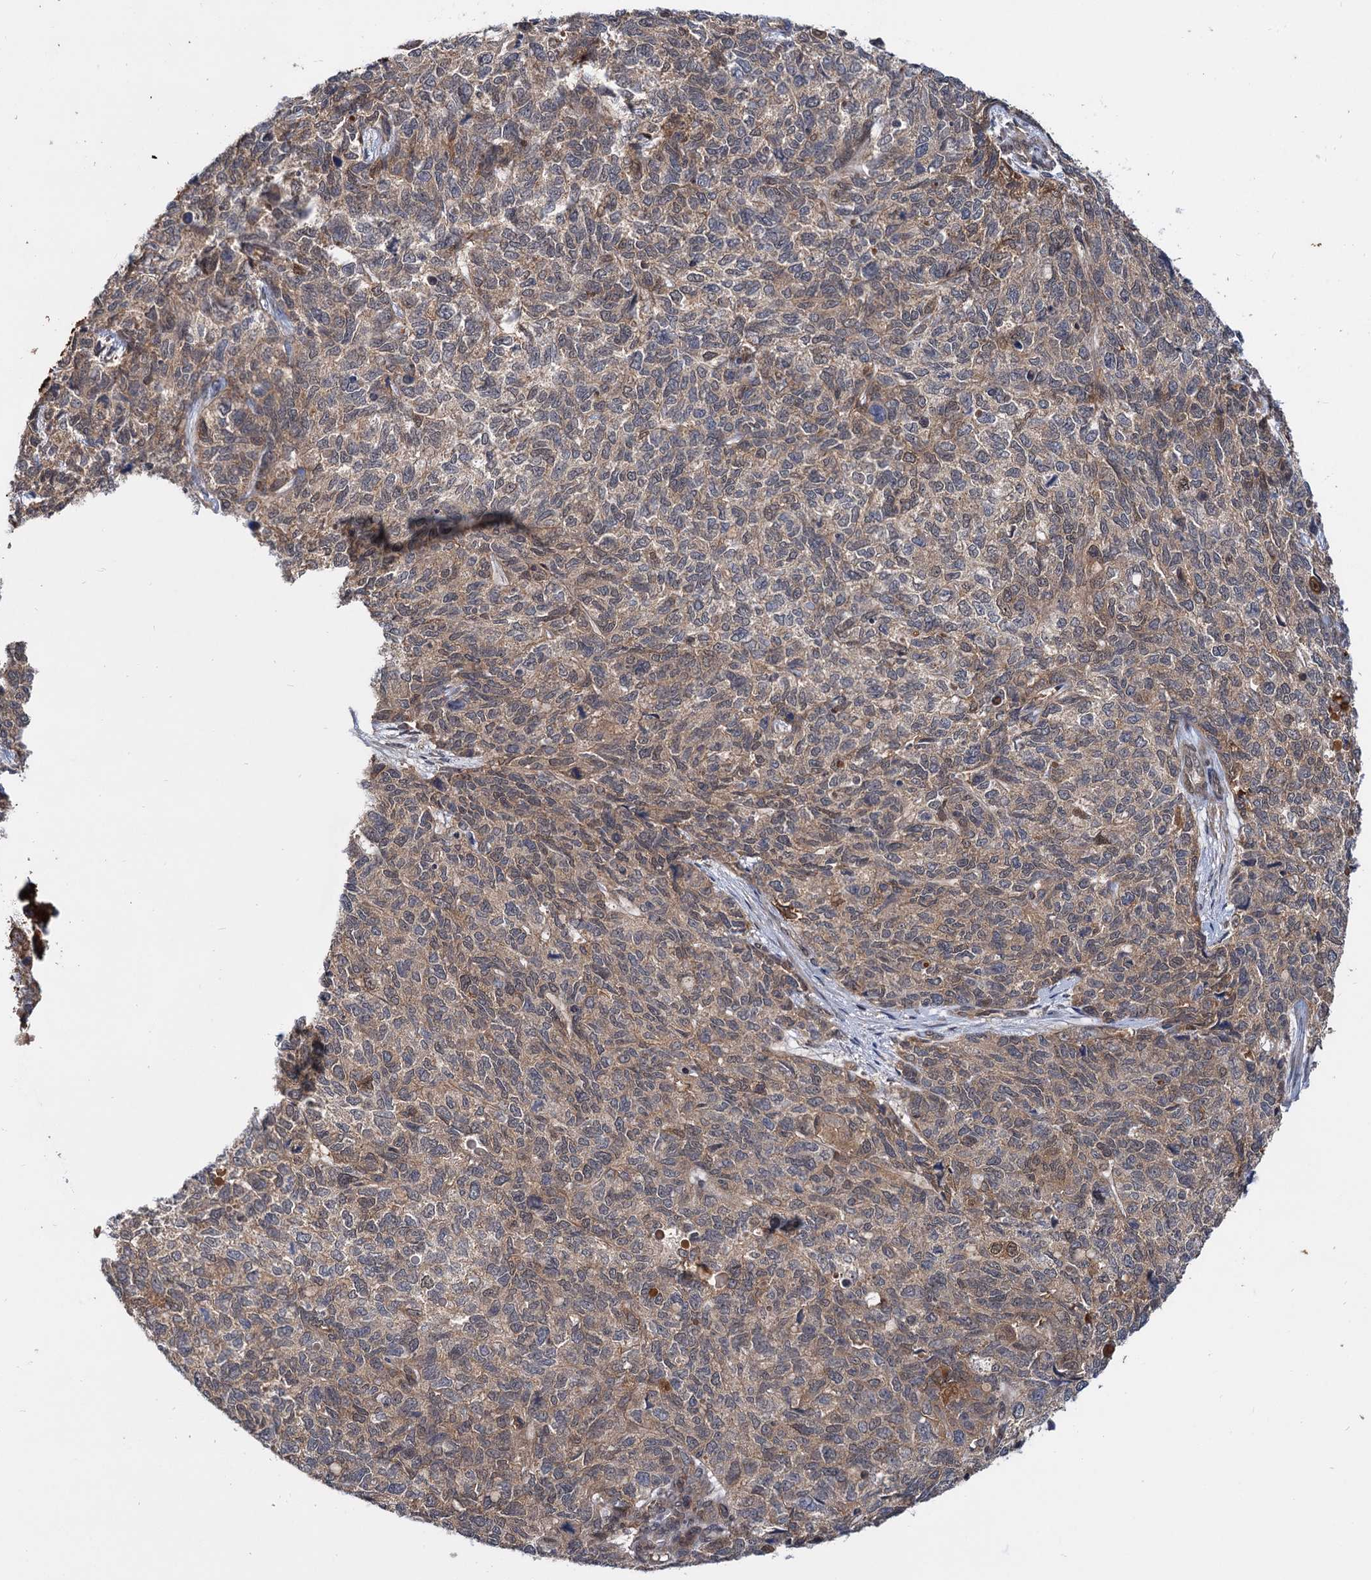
{"staining": {"intensity": "moderate", "quantity": "25%-75%", "location": "cytoplasmic/membranous"}, "tissue": "cervical cancer", "cell_type": "Tumor cells", "image_type": "cancer", "snomed": [{"axis": "morphology", "description": "Squamous cell carcinoma, NOS"}, {"axis": "topography", "description": "Cervix"}], "caption": "Moderate cytoplasmic/membranous protein staining is seen in about 25%-75% of tumor cells in cervical cancer (squamous cell carcinoma).", "gene": "SNX15", "patient": {"sex": "female", "age": 63}}